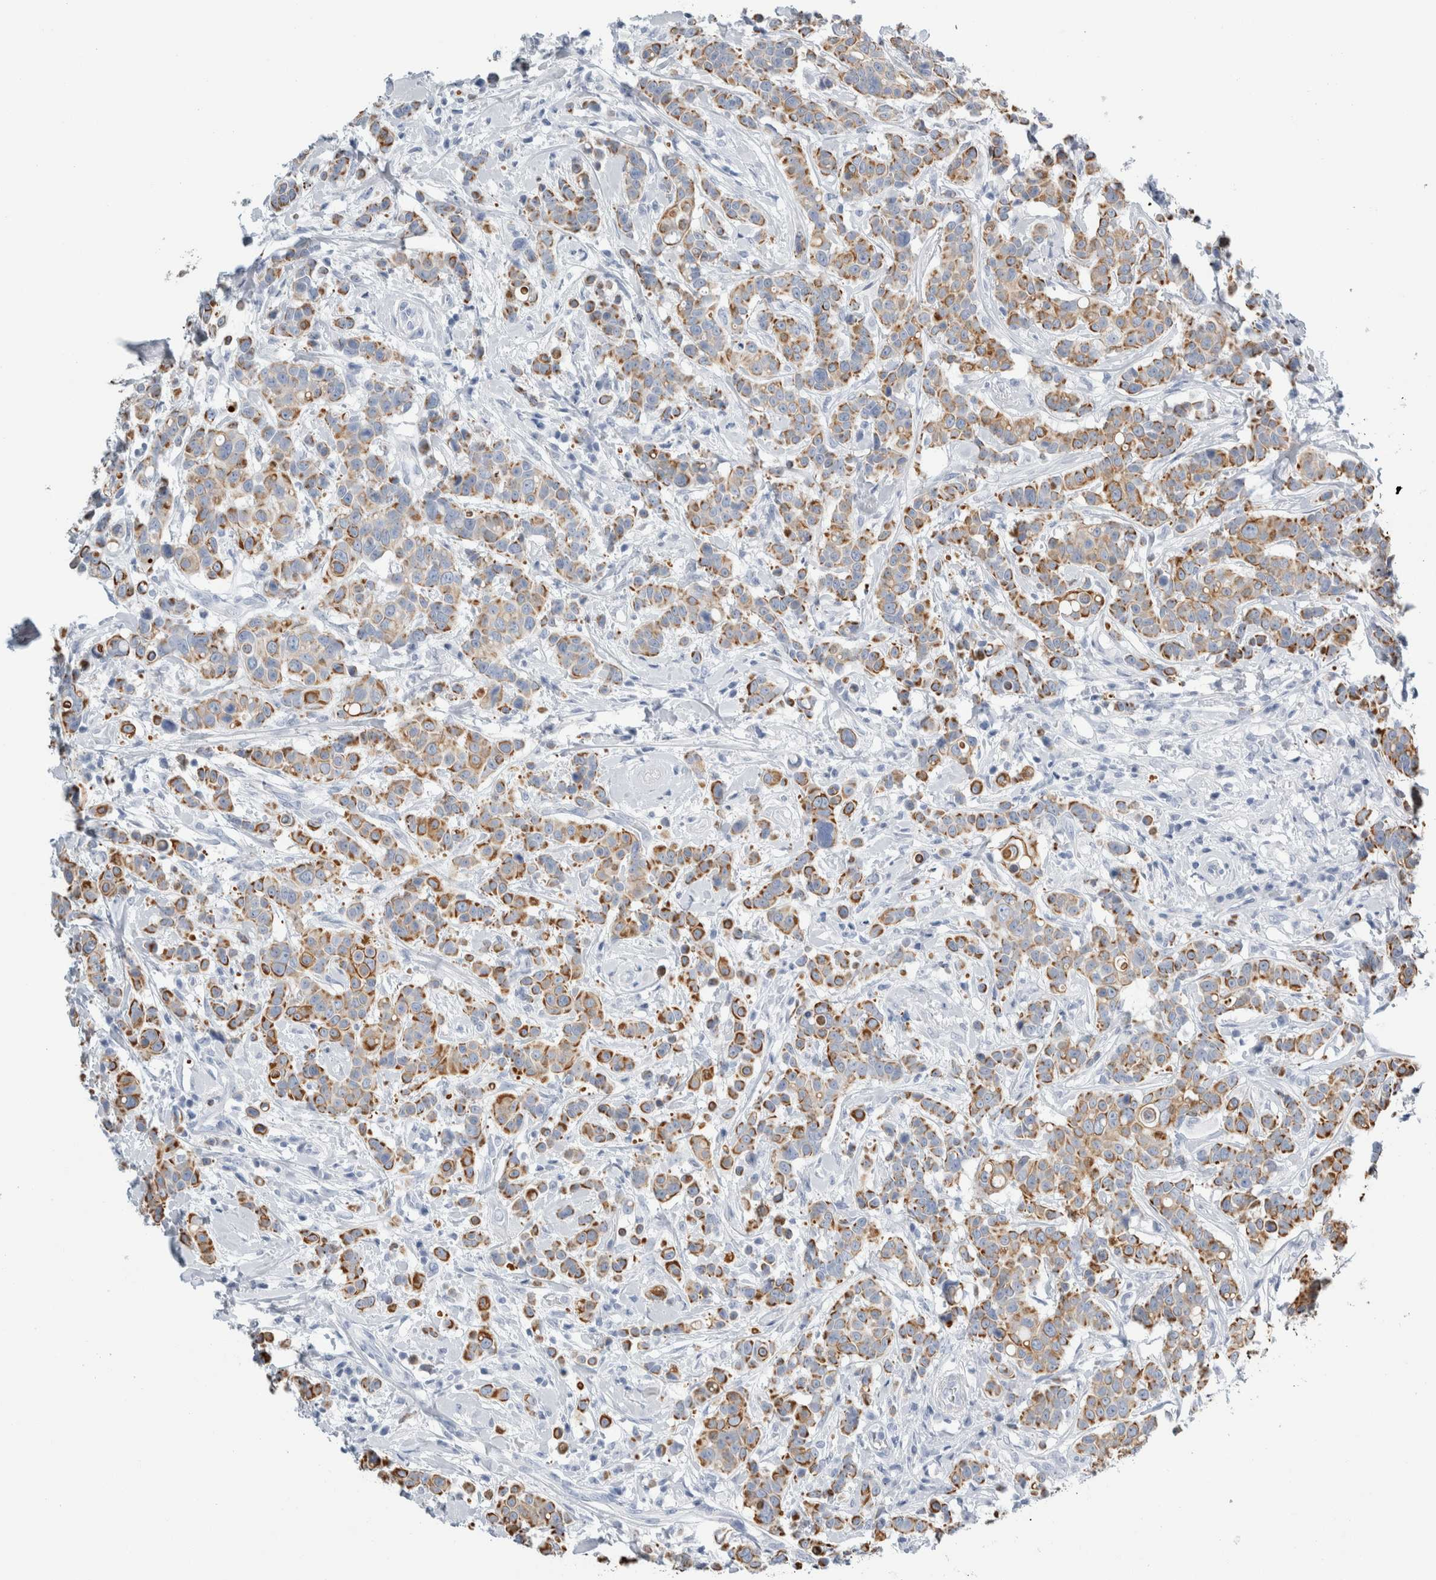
{"staining": {"intensity": "strong", "quantity": ">75%", "location": "cytoplasmic/membranous"}, "tissue": "breast cancer", "cell_type": "Tumor cells", "image_type": "cancer", "snomed": [{"axis": "morphology", "description": "Duct carcinoma"}, {"axis": "topography", "description": "Breast"}], "caption": "Approximately >75% of tumor cells in human breast infiltrating ductal carcinoma reveal strong cytoplasmic/membranous protein staining as visualized by brown immunohistochemical staining.", "gene": "RPH3AL", "patient": {"sex": "female", "age": 27}}